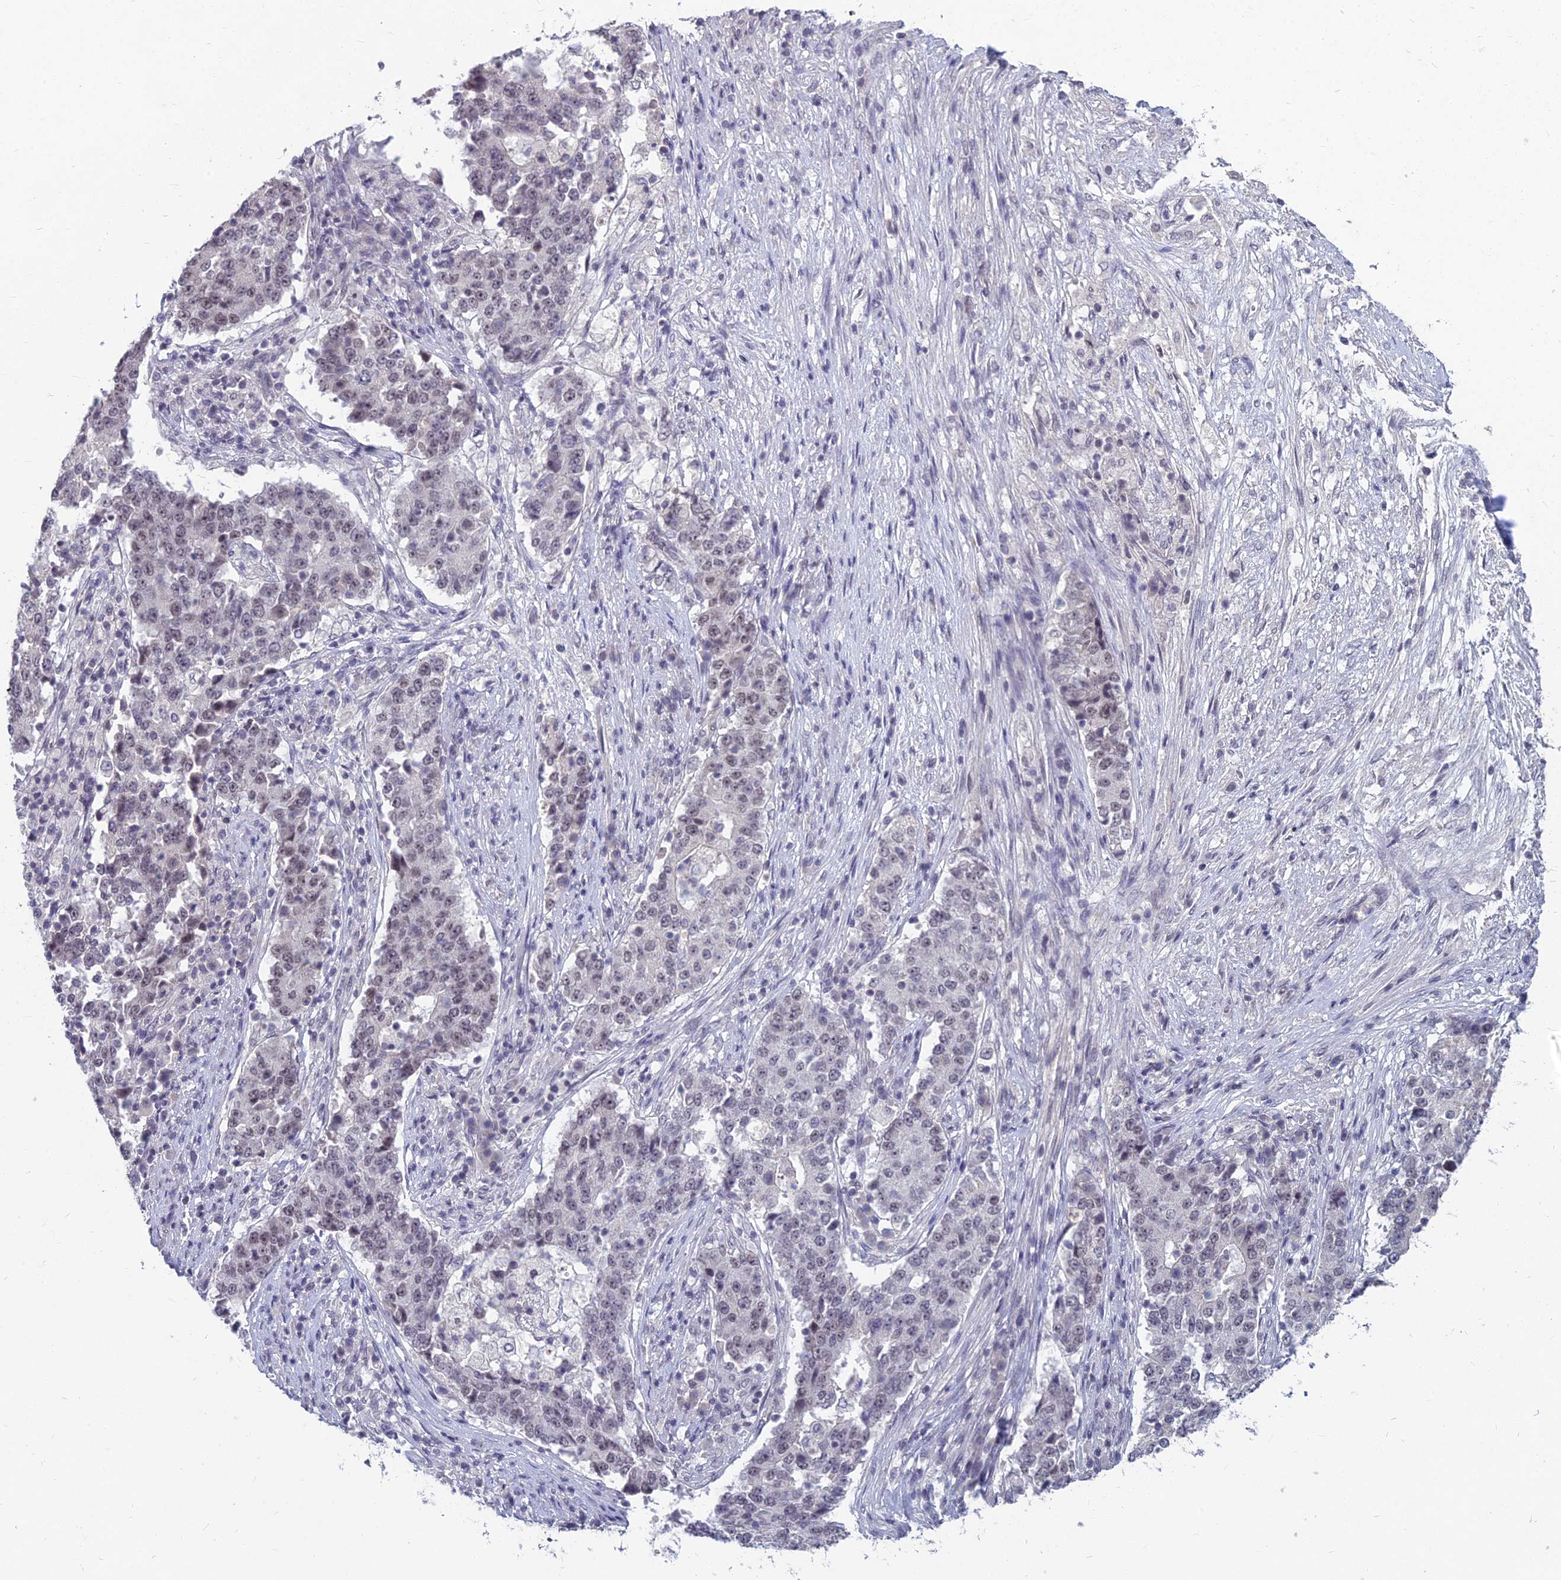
{"staining": {"intensity": "weak", "quantity": "<25%", "location": "nuclear"}, "tissue": "stomach cancer", "cell_type": "Tumor cells", "image_type": "cancer", "snomed": [{"axis": "morphology", "description": "Adenocarcinoma, NOS"}, {"axis": "topography", "description": "Stomach"}], "caption": "DAB immunohistochemical staining of stomach cancer (adenocarcinoma) demonstrates no significant positivity in tumor cells.", "gene": "KAT7", "patient": {"sex": "male", "age": 59}}